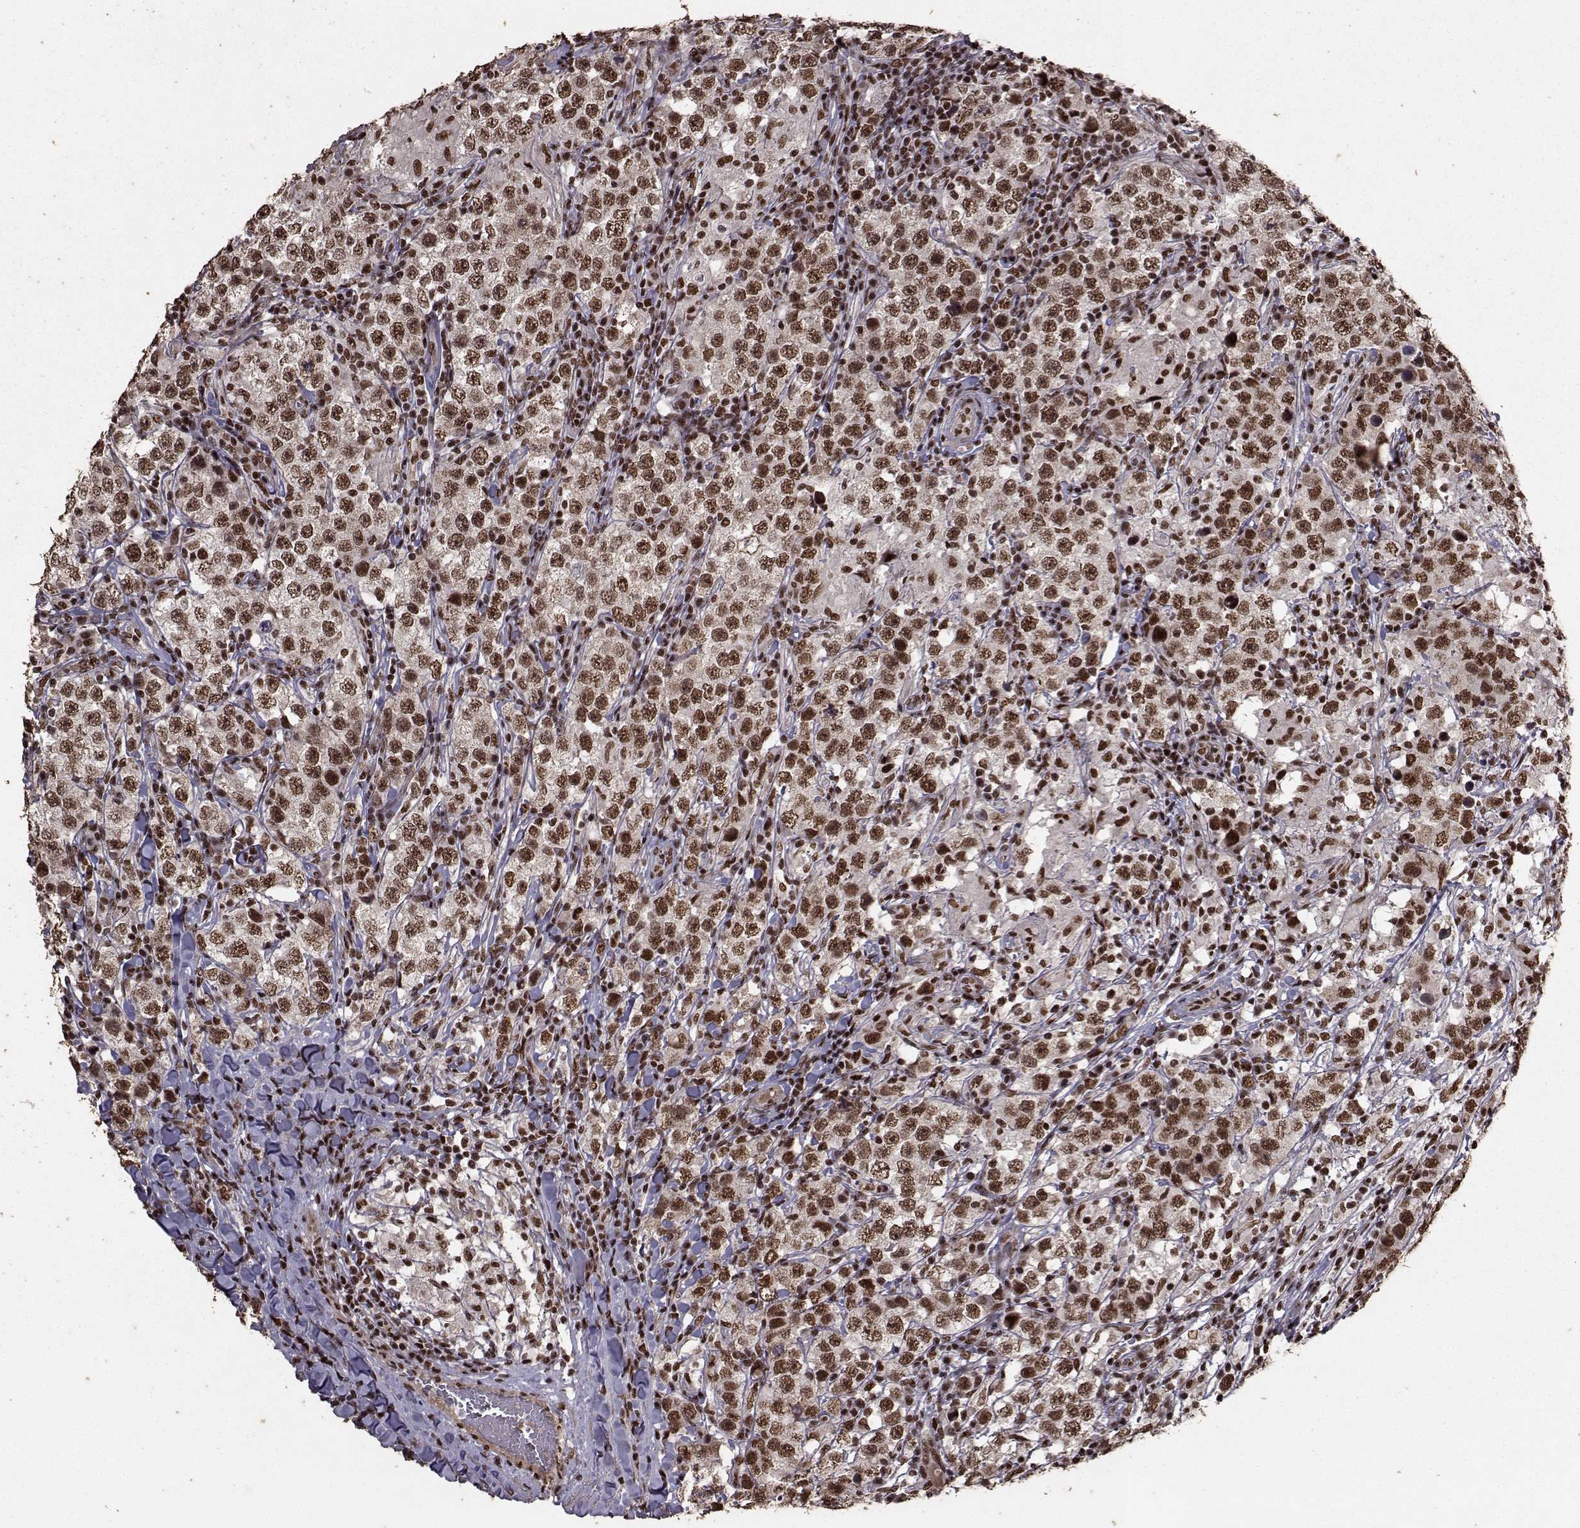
{"staining": {"intensity": "strong", "quantity": "25%-75%", "location": "nuclear"}, "tissue": "testis cancer", "cell_type": "Tumor cells", "image_type": "cancer", "snomed": [{"axis": "morphology", "description": "Seminoma, NOS"}, {"axis": "morphology", "description": "Carcinoma, Embryonal, NOS"}, {"axis": "topography", "description": "Testis"}], "caption": "About 25%-75% of tumor cells in testis cancer (seminoma) exhibit strong nuclear protein staining as visualized by brown immunohistochemical staining.", "gene": "SF1", "patient": {"sex": "male", "age": 41}}